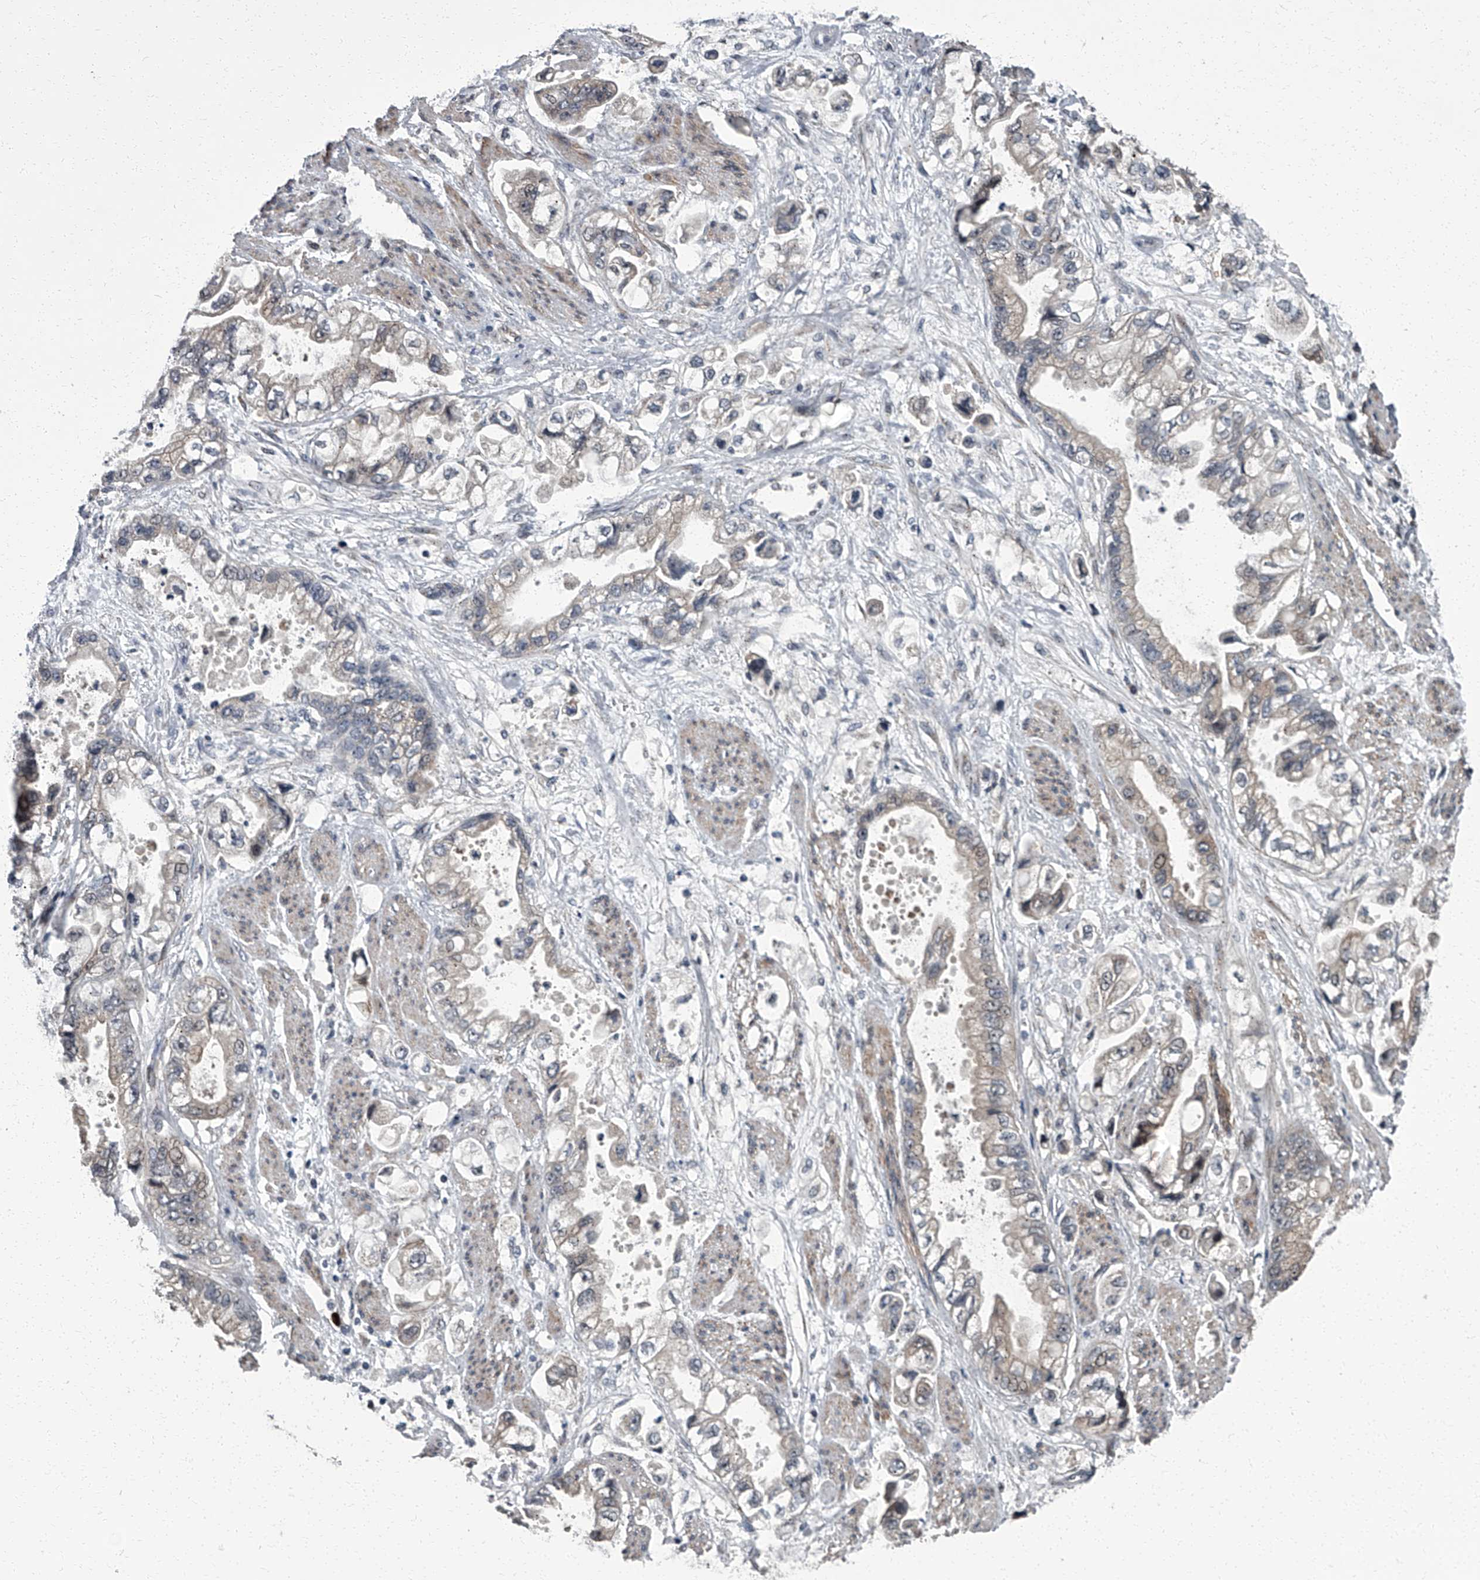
{"staining": {"intensity": "weak", "quantity": "25%-75%", "location": "cytoplasmic/membranous"}, "tissue": "stomach cancer", "cell_type": "Tumor cells", "image_type": "cancer", "snomed": [{"axis": "morphology", "description": "Adenocarcinoma, NOS"}, {"axis": "topography", "description": "Stomach"}], "caption": "Immunohistochemical staining of adenocarcinoma (stomach) demonstrates weak cytoplasmic/membranous protein expression in approximately 25%-75% of tumor cells.", "gene": "ZNF274", "patient": {"sex": "male", "age": 62}}